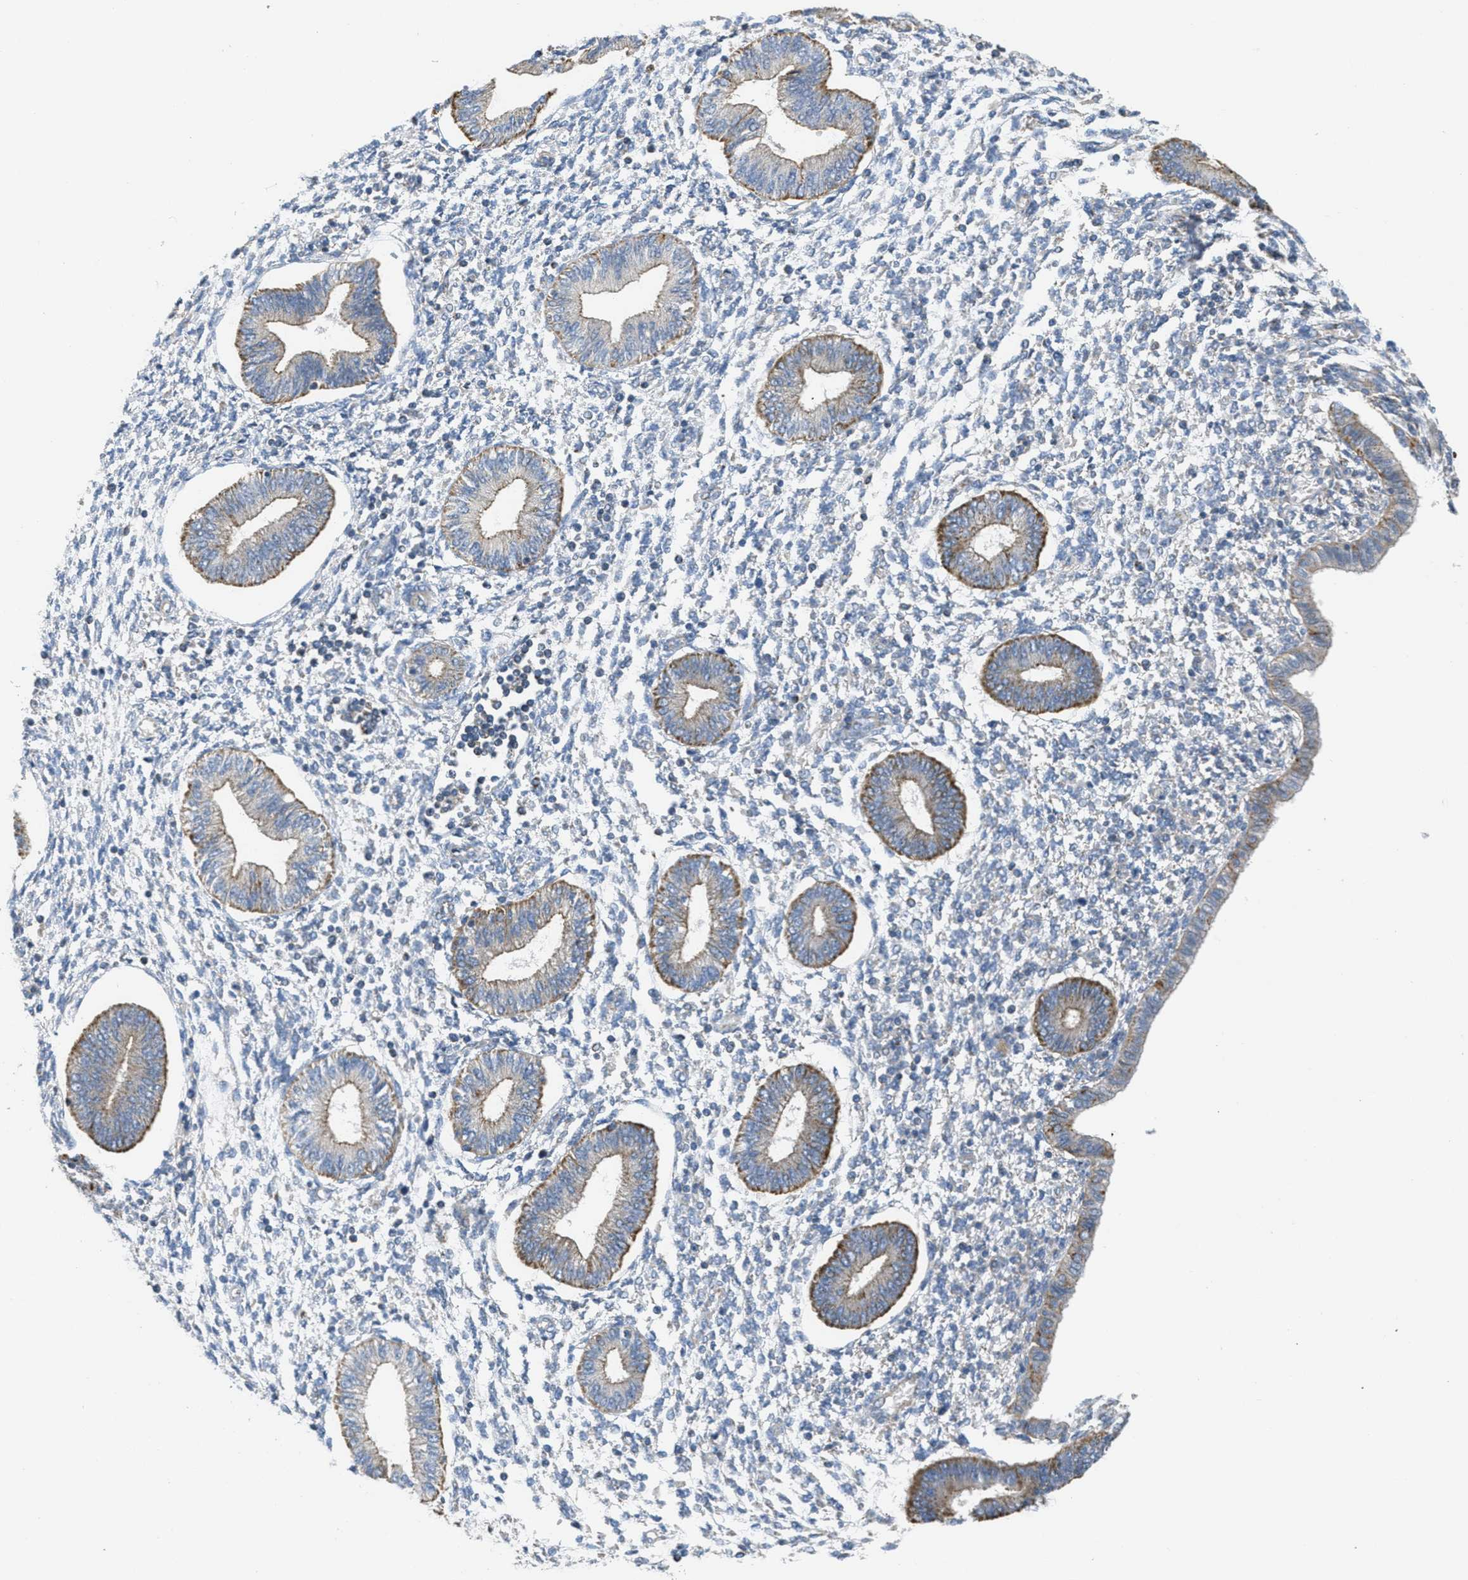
{"staining": {"intensity": "negative", "quantity": "none", "location": "none"}, "tissue": "endometrium", "cell_type": "Cells in endometrial stroma", "image_type": "normal", "snomed": [{"axis": "morphology", "description": "Normal tissue, NOS"}, {"axis": "topography", "description": "Endometrium"}], "caption": "Protein analysis of benign endometrium displays no significant positivity in cells in endometrial stroma. Nuclei are stained in blue.", "gene": "BTN3A1", "patient": {"sex": "female", "age": 50}}